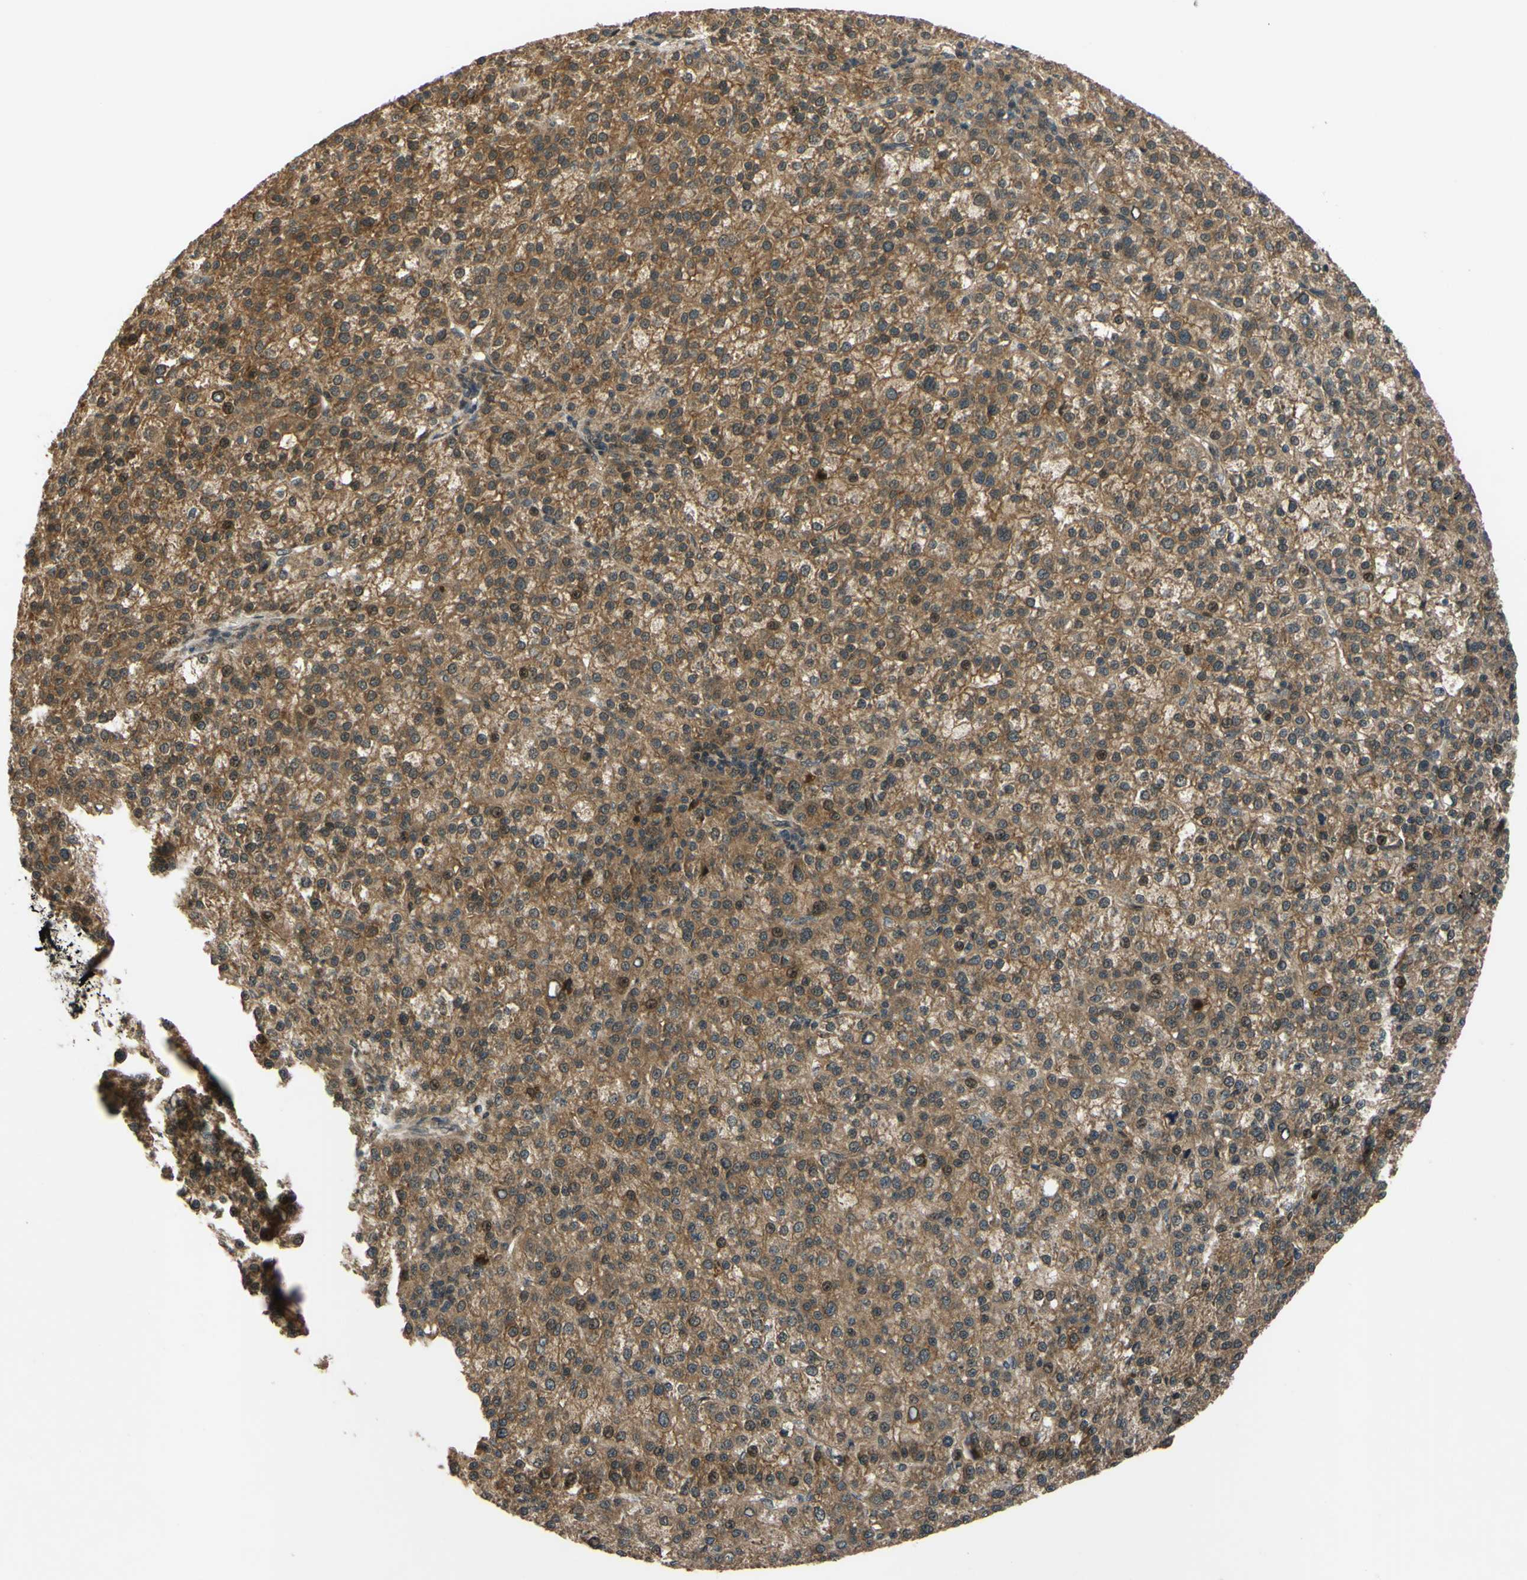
{"staining": {"intensity": "moderate", "quantity": ">75%", "location": "cytoplasmic/membranous,nuclear"}, "tissue": "liver cancer", "cell_type": "Tumor cells", "image_type": "cancer", "snomed": [{"axis": "morphology", "description": "Carcinoma, Hepatocellular, NOS"}, {"axis": "topography", "description": "Liver"}], "caption": "IHC (DAB (3,3'-diaminobenzidine)) staining of liver cancer displays moderate cytoplasmic/membranous and nuclear protein expression in about >75% of tumor cells.", "gene": "ABCC8", "patient": {"sex": "female", "age": 58}}